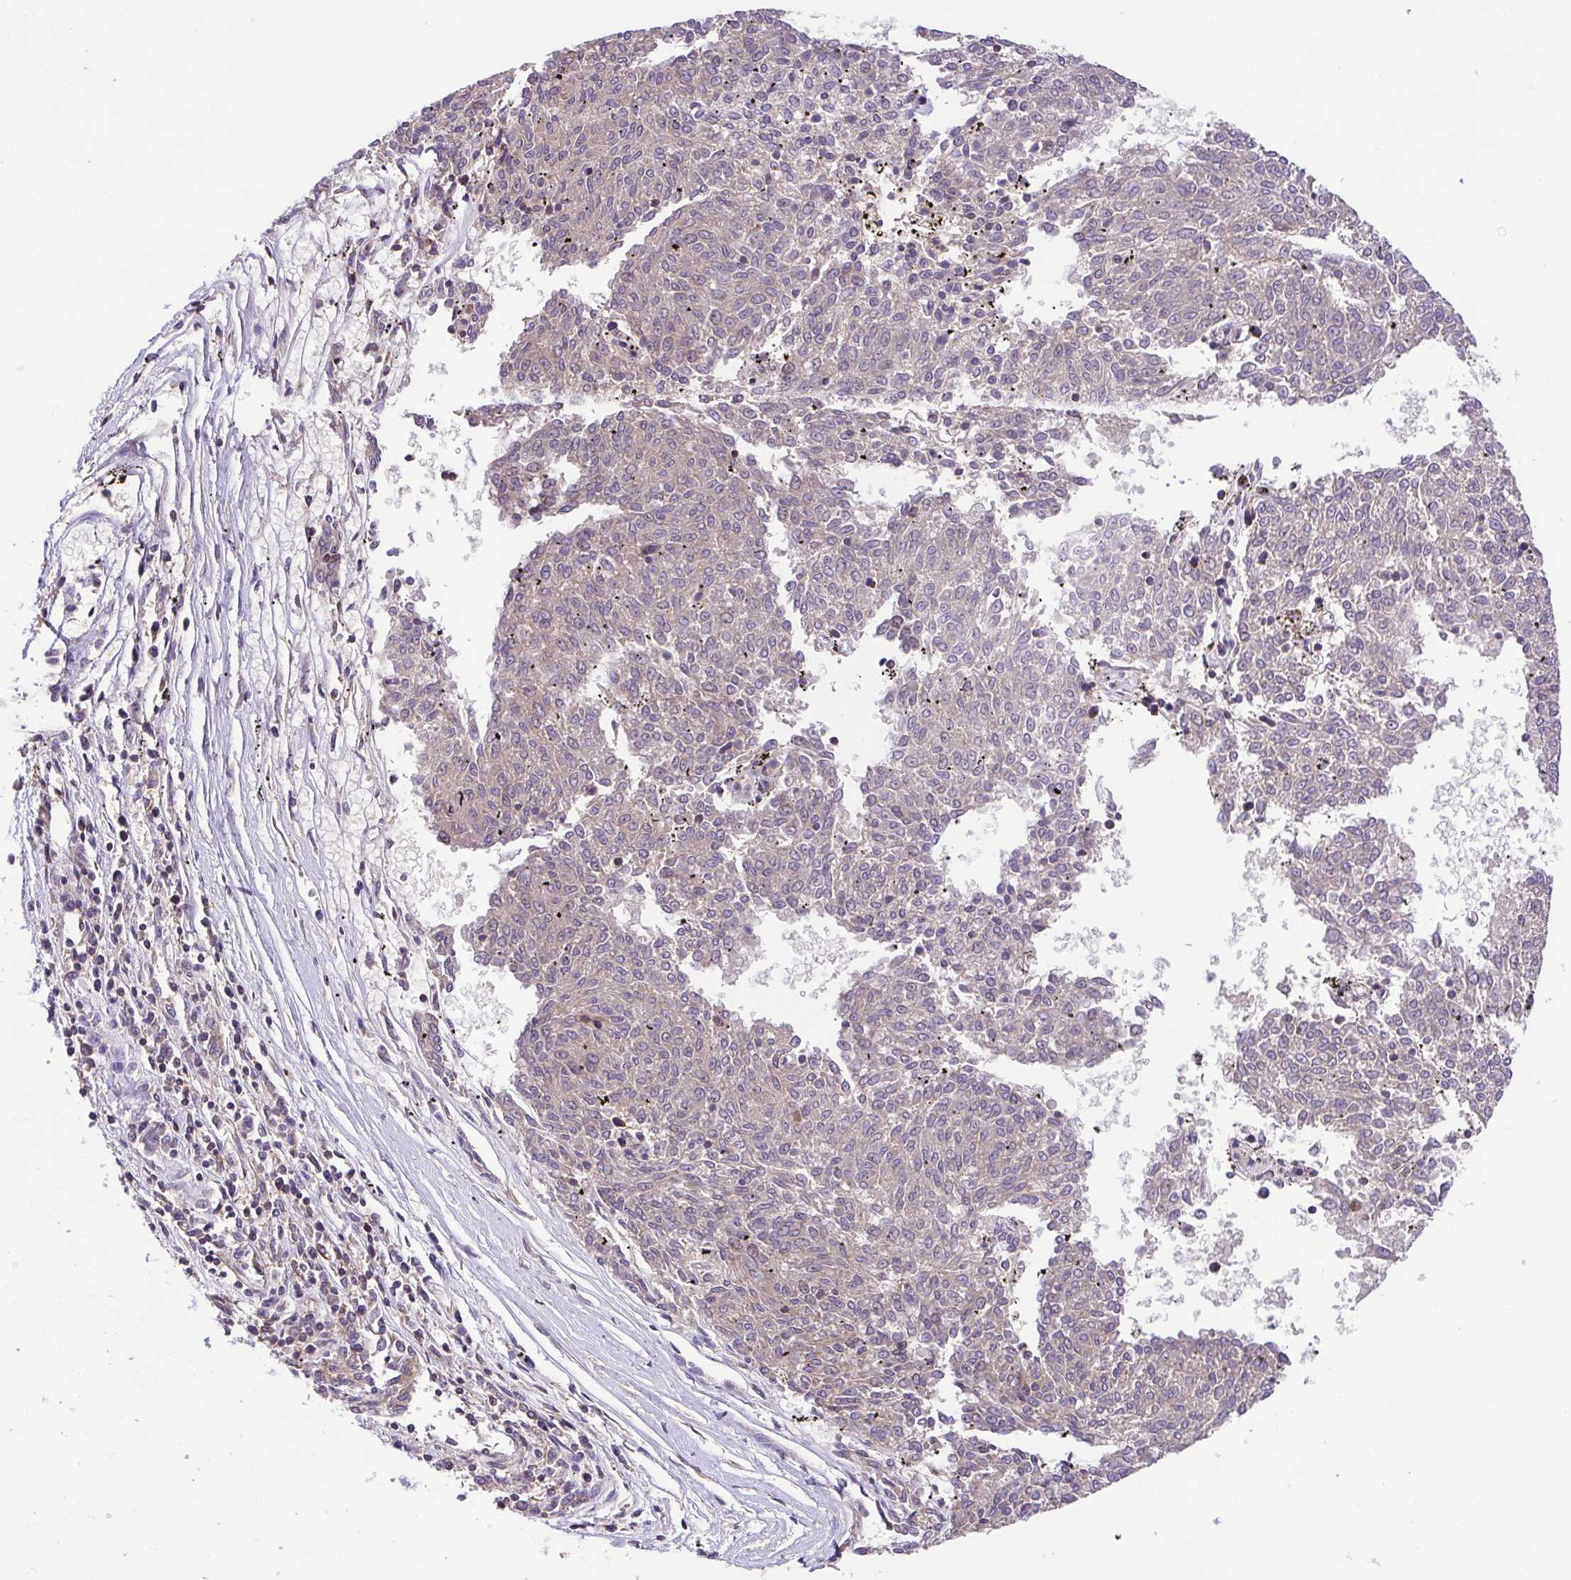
{"staining": {"intensity": "weak", "quantity": "25%-75%", "location": "cytoplasmic/membranous"}, "tissue": "melanoma", "cell_type": "Tumor cells", "image_type": "cancer", "snomed": [{"axis": "morphology", "description": "Malignant melanoma, NOS"}, {"axis": "topography", "description": "Skin"}], "caption": "Tumor cells exhibit low levels of weak cytoplasmic/membranous positivity in approximately 25%-75% of cells in melanoma. The staining was performed using DAB (3,3'-diaminobenzidine), with brown indicating positive protein expression. Nuclei are stained blue with hematoxylin.", "gene": "IDE", "patient": {"sex": "female", "age": 72}}